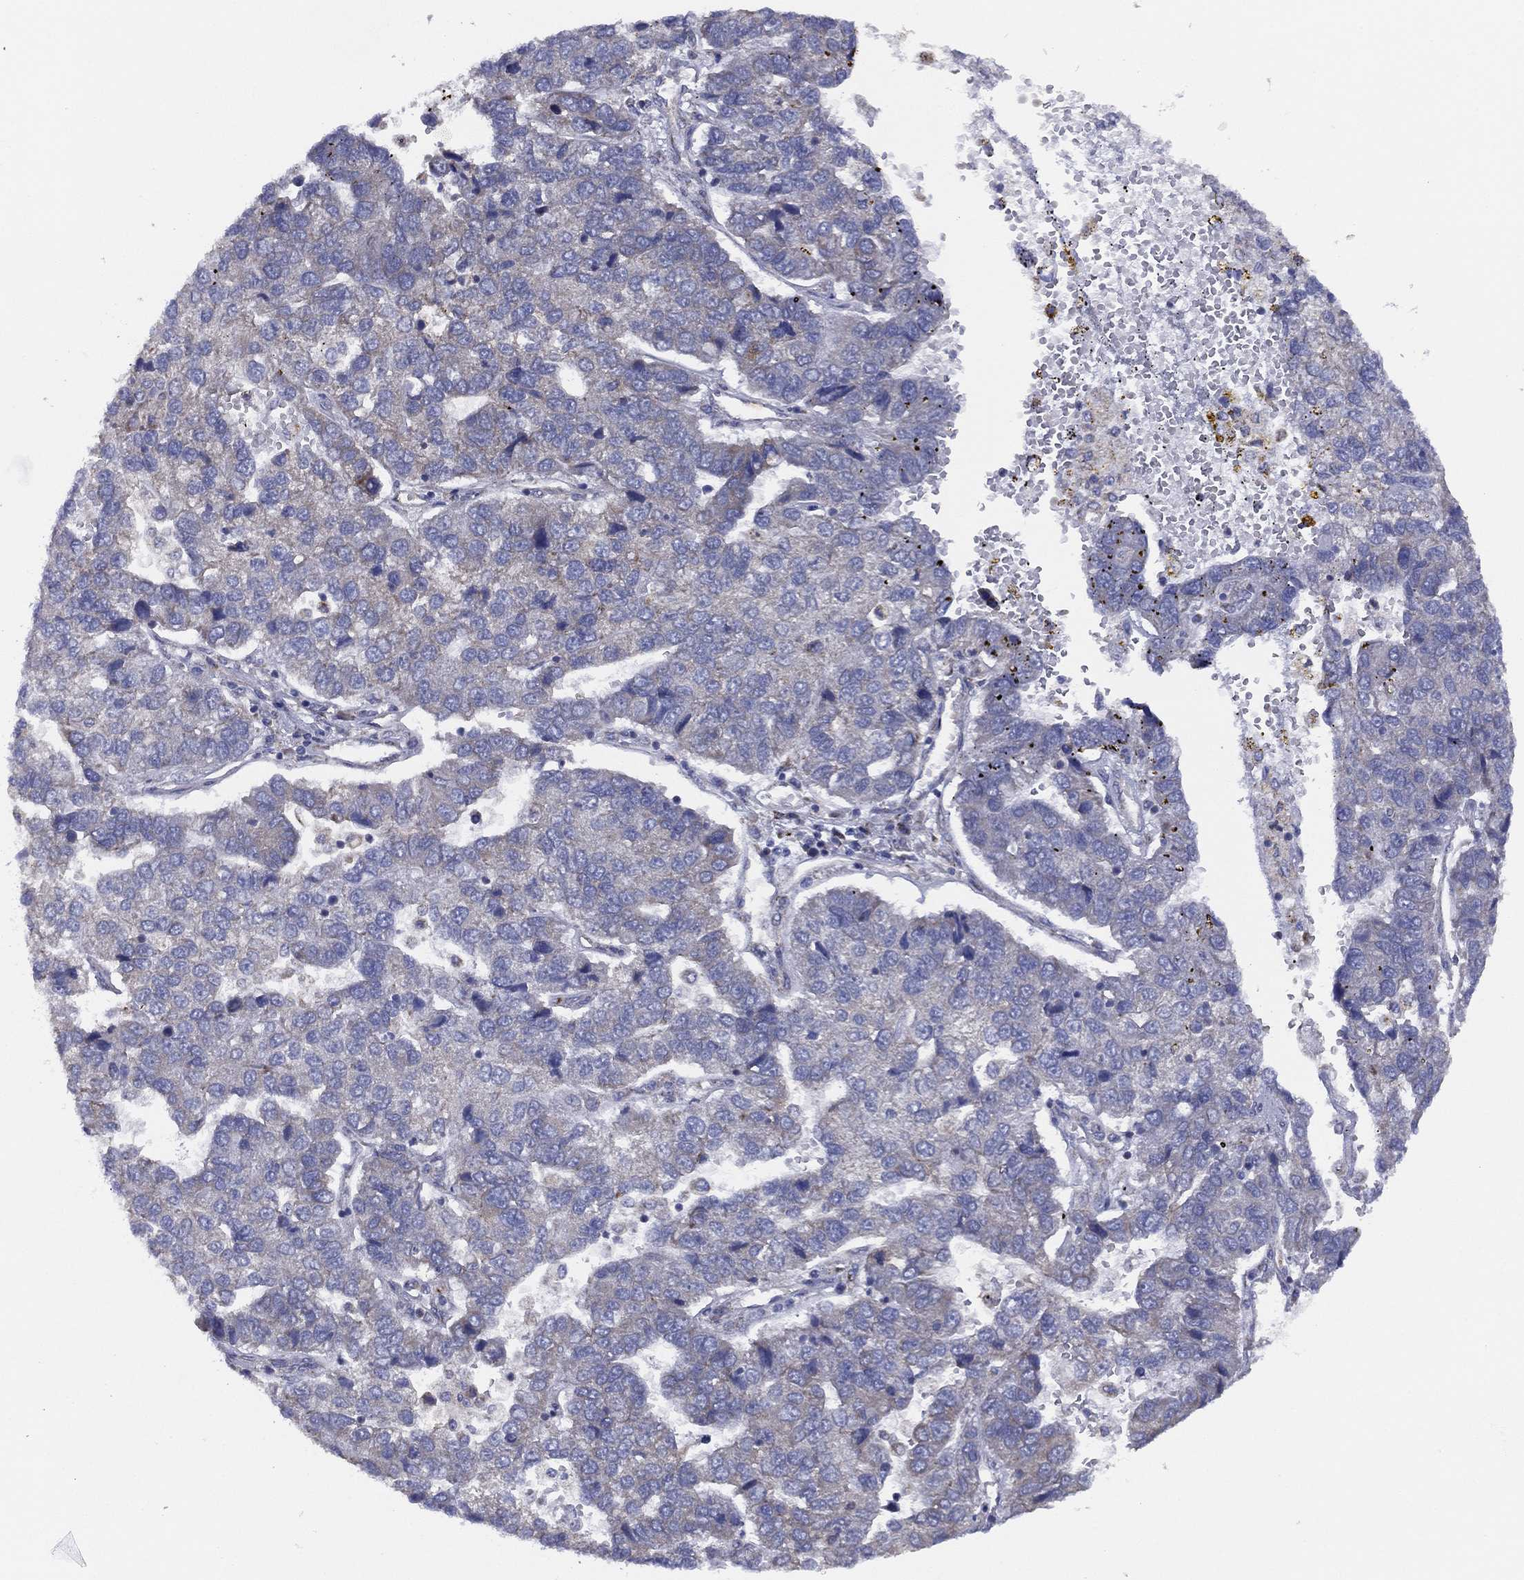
{"staining": {"intensity": "negative", "quantity": "none", "location": "none"}, "tissue": "pancreatic cancer", "cell_type": "Tumor cells", "image_type": "cancer", "snomed": [{"axis": "morphology", "description": "Adenocarcinoma, NOS"}, {"axis": "topography", "description": "Pancreas"}], "caption": "The immunohistochemistry histopathology image has no significant positivity in tumor cells of adenocarcinoma (pancreatic) tissue.", "gene": "ZNF223", "patient": {"sex": "female", "age": 61}}